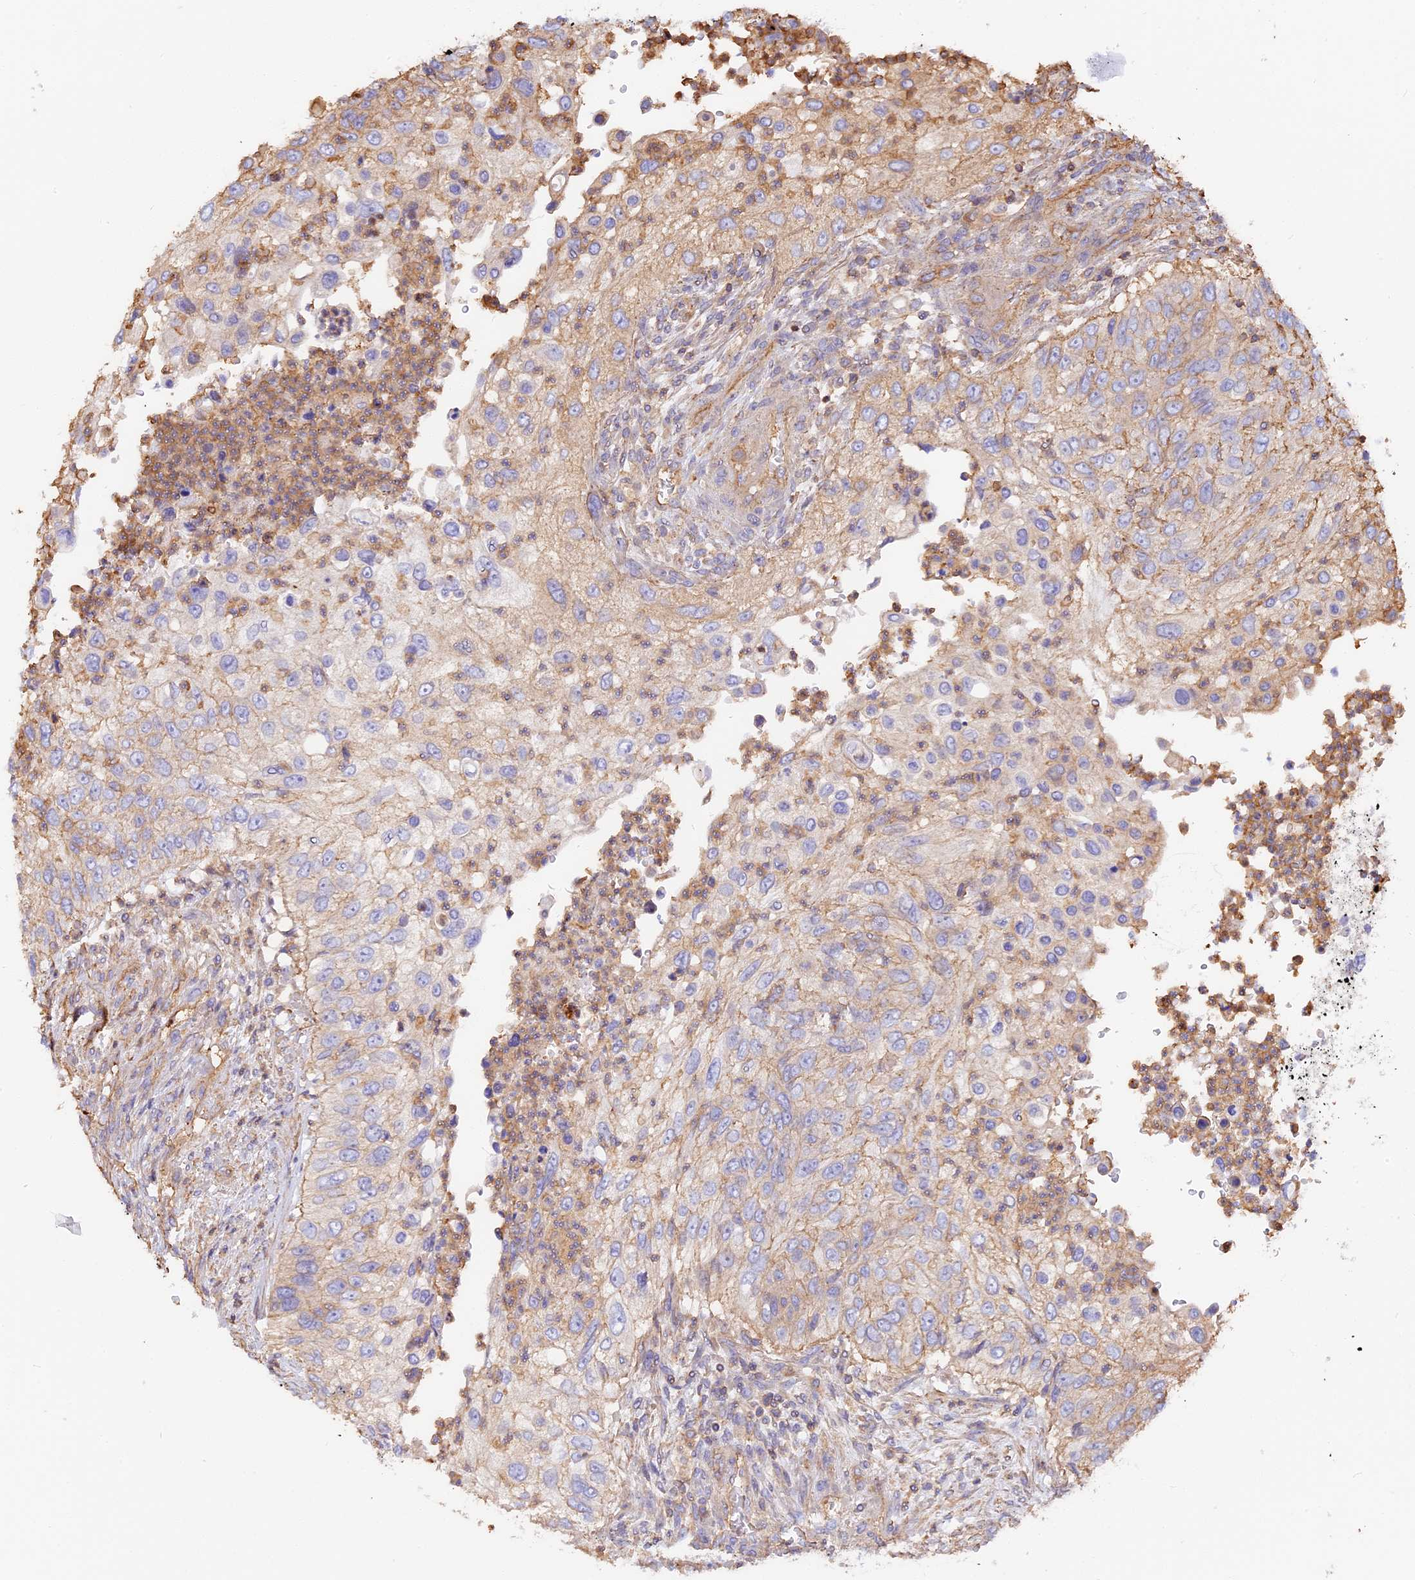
{"staining": {"intensity": "weak", "quantity": "<25%", "location": "cytoplasmic/membranous"}, "tissue": "urothelial cancer", "cell_type": "Tumor cells", "image_type": "cancer", "snomed": [{"axis": "morphology", "description": "Urothelial carcinoma, High grade"}, {"axis": "topography", "description": "Urinary bladder"}], "caption": "Histopathology image shows no protein positivity in tumor cells of urothelial cancer tissue.", "gene": "VPS18", "patient": {"sex": "female", "age": 60}}